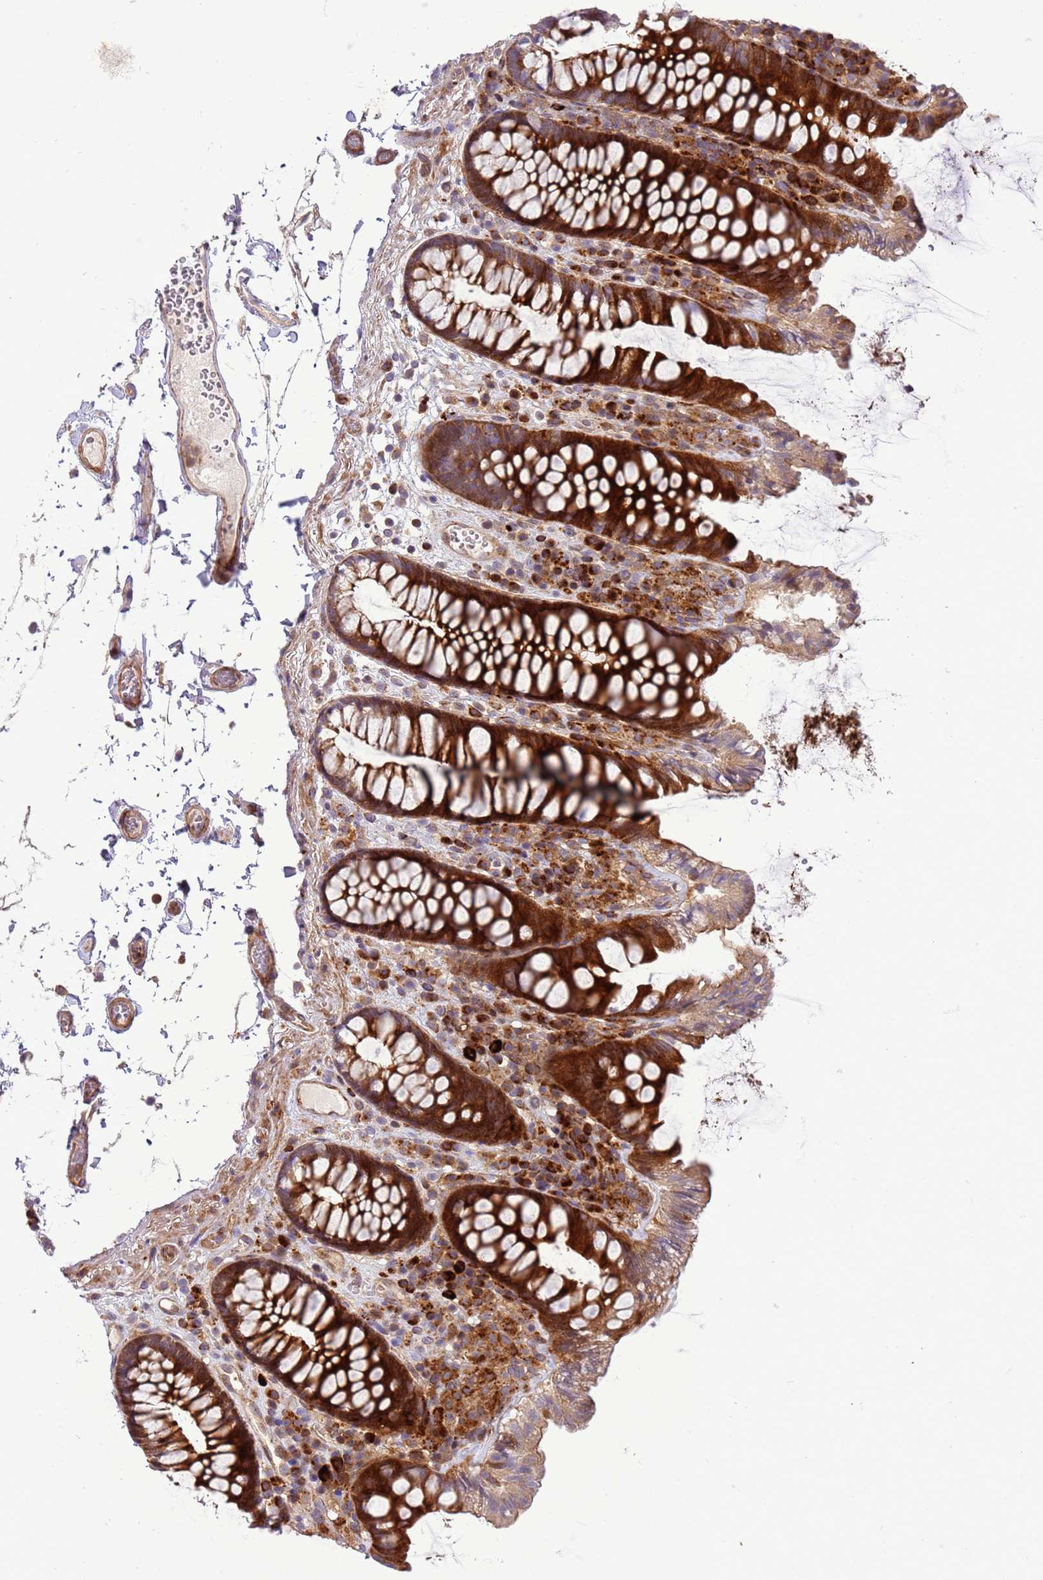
{"staining": {"intensity": "moderate", "quantity": ">75%", "location": "cytoplasmic/membranous"}, "tissue": "colon", "cell_type": "Endothelial cells", "image_type": "normal", "snomed": [{"axis": "morphology", "description": "Normal tissue, NOS"}, {"axis": "topography", "description": "Colon"}], "caption": "Moderate cytoplasmic/membranous protein expression is identified in about >75% of endothelial cells in colon. The staining was performed using DAB (3,3'-diaminobenzidine), with brown indicating positive protein expression. Nuclei are stained blue with hematoxylin.", "gene": "ZNF624", "patient": {"sex": "male", "age": 84}}